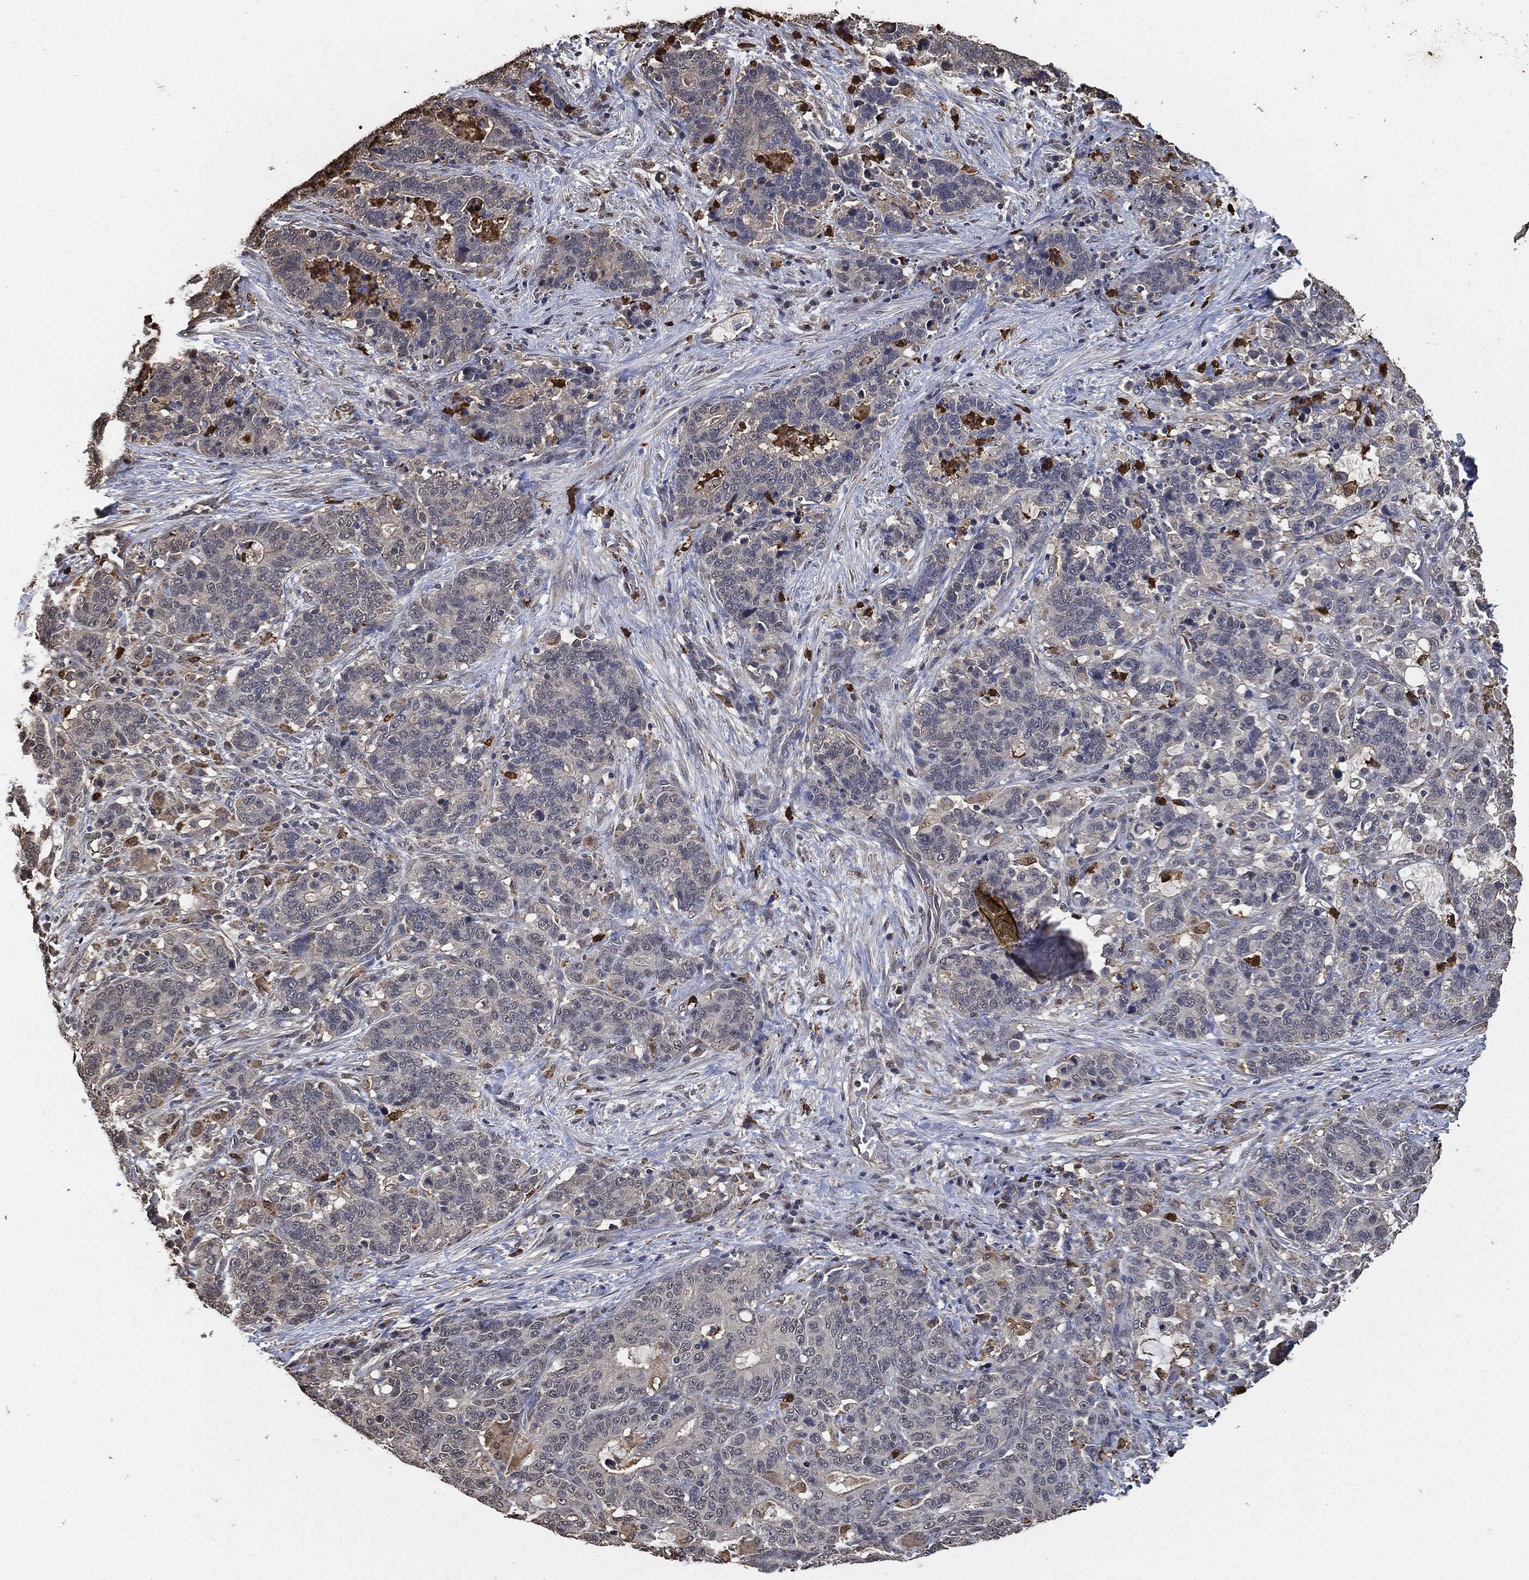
{"staining": {"intensity": "negative", "quantity": "none", "location": "none"}, "tissue": "stomach cancer", "cell_type": "Tumor cells", "image_type": "cancer", "snomed": [{"axis": "morphology", "description": "Normal tissue, NOS"}, {"axis": "morphology", "description": "Adenocarcinoma, NOS"}, {"axis": "topography", "description": "Stomach"}], "caption": "Human stomach adenocarcinoma stained for a protein using IHC displays no staining in tumor cells.", "gene": "S100A9", "patient": {"sex": "female", "age": 64}}